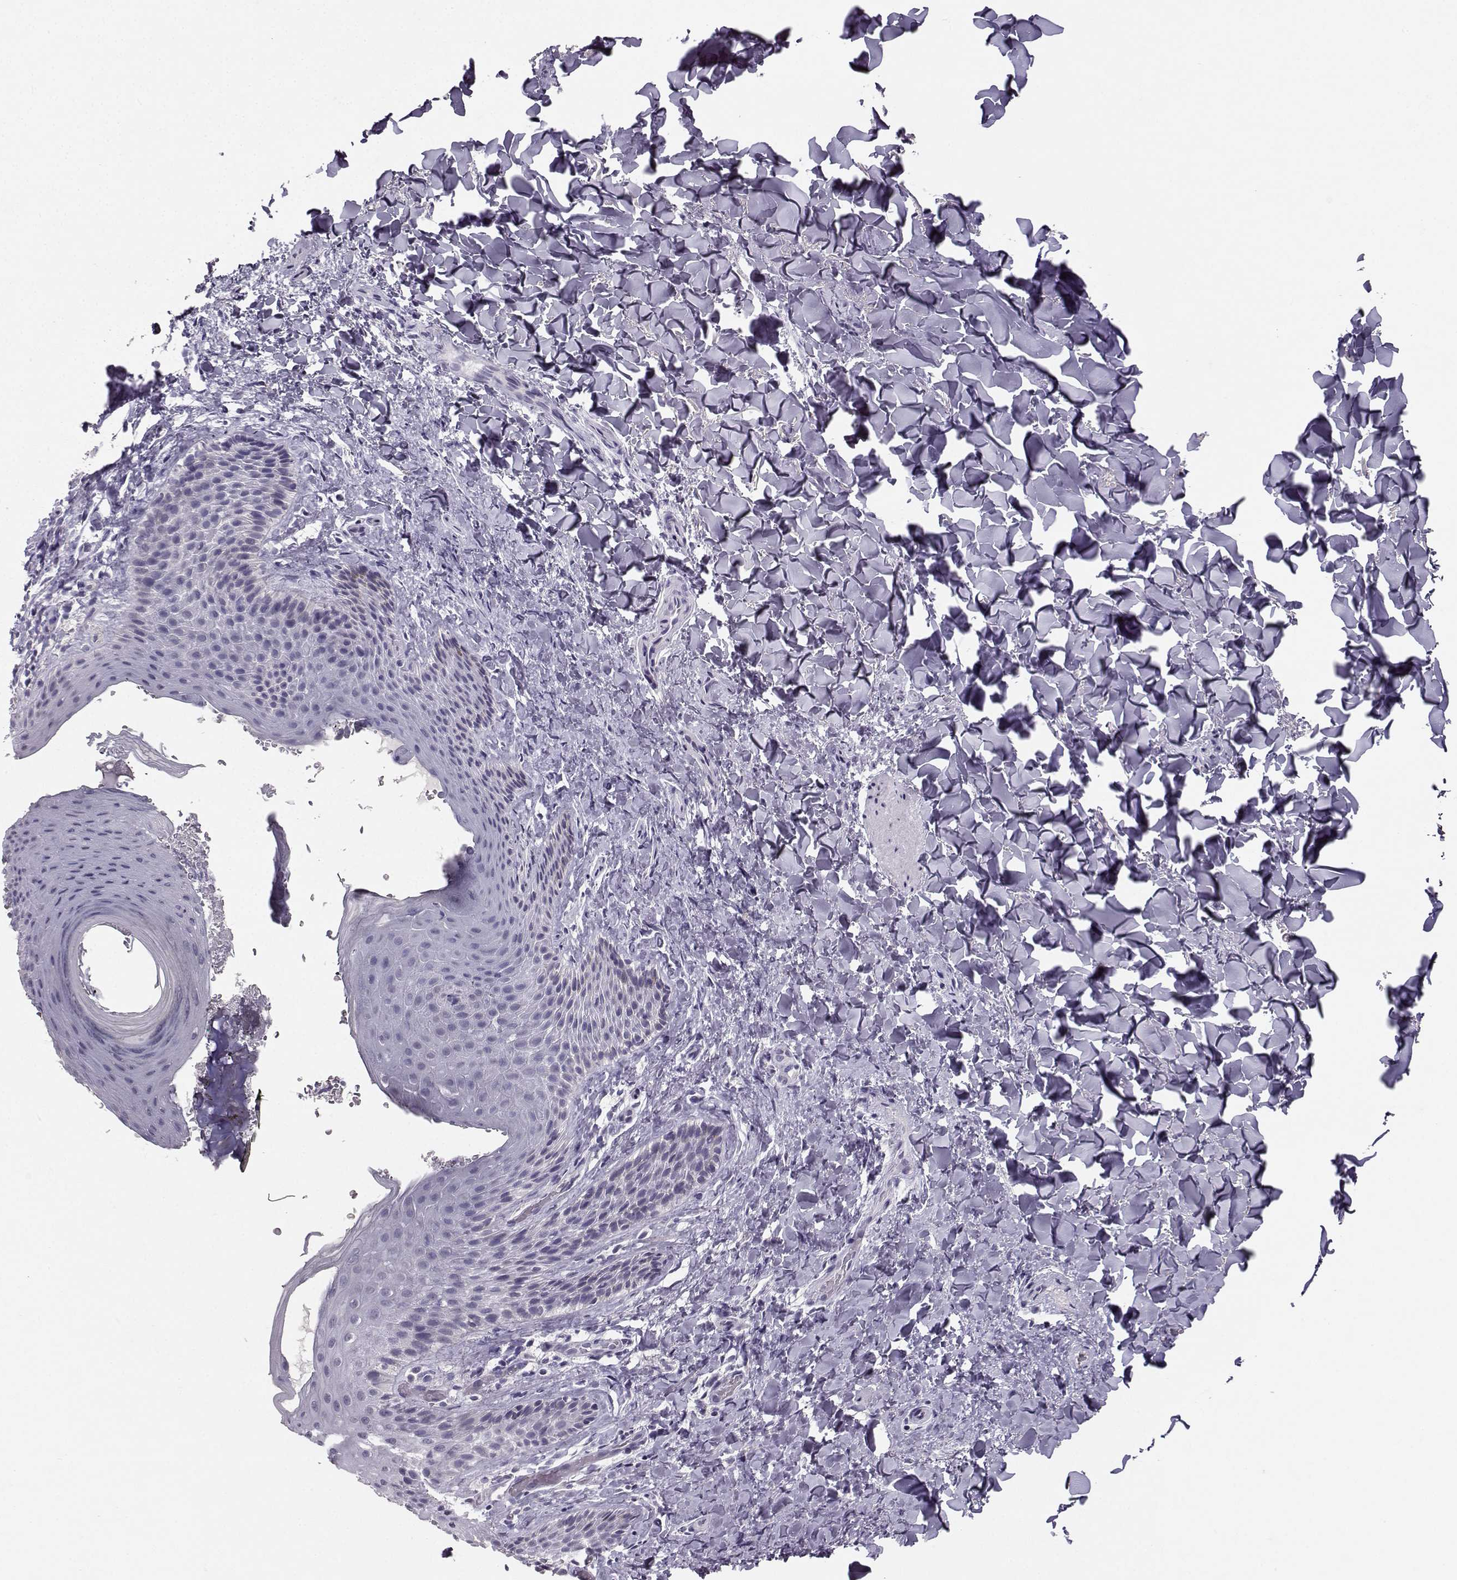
{"staining": {"intensity": "negative", "quantity": "none", "location": "none"}, "tissue": "skin", "cell_type": "Epidermal cells", "image_type": "normal", "snomed": [{"axis": "morphology", "description": "Normal tissue, NOS"}, {"axis": "topography", "description": "Anal"}], "caption": "An image of skin stained for a protein reveals no brown staining in epidermal cells. Brightfield microscopy of immunohistochemistry stained with DAB (brown) and hematoxylin (blue), captured at high magnification.", "gene": "PKP2", "patient": {"sex": "male", "age": 36}}